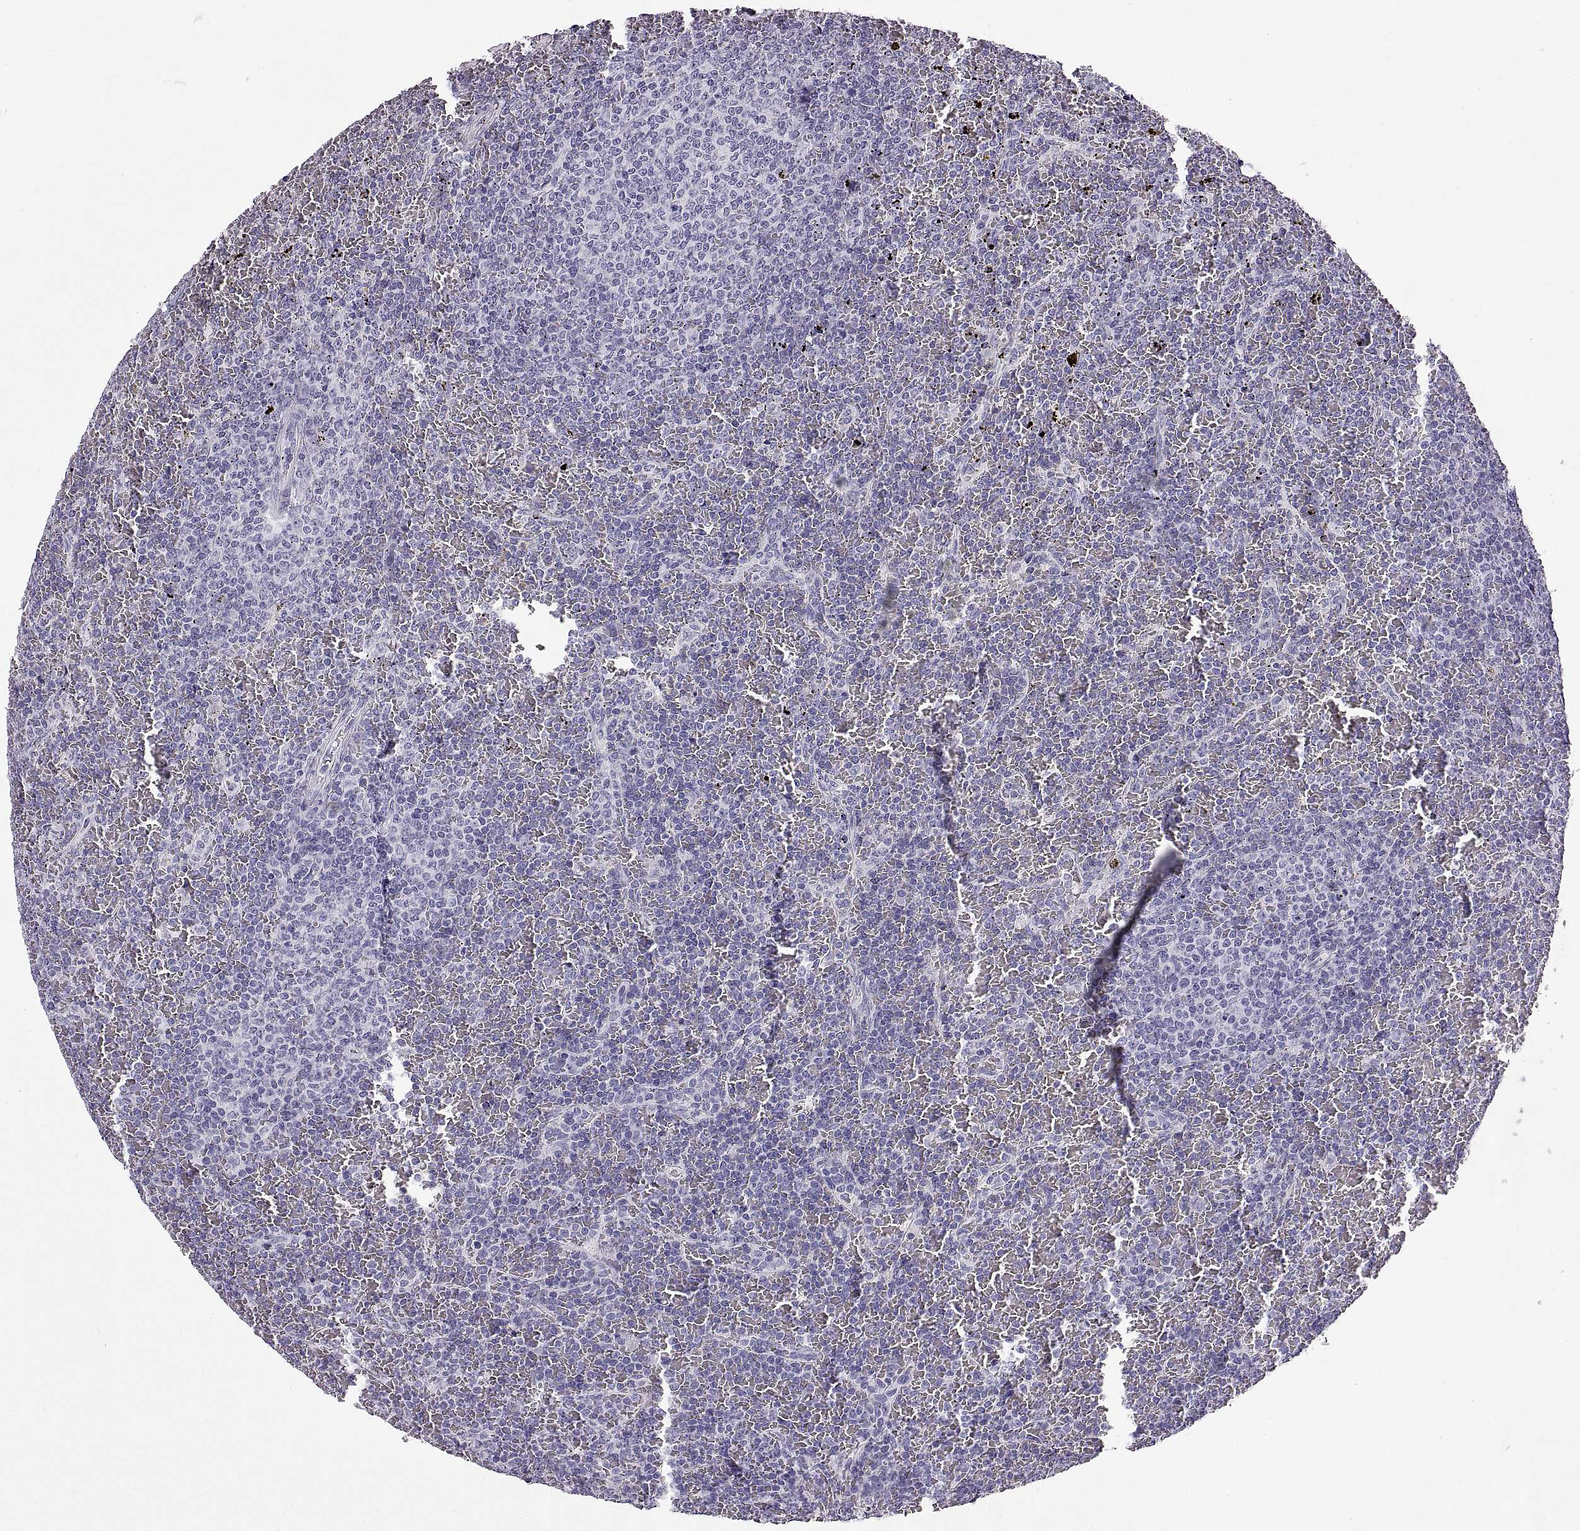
{"staining": {"intensity": "negative", "quantity": "none", "location": "none"}, "tissue": "lymphoma", "cell_type": "Tumor cells", "image_type": "cancer", "snomed": [{"axis": "morphology", "description": "Malignant lymphoma, non-Hodgkin's type, Low grade"}, {"axis": "topography", "description": "Spleen"}], "caption": "A histopathology image of human low-grade malignant lymphoma, non-Hodgkin's type is negative for staining in tumor cells.", "gene": "WFDC8", "patient": {"sex": "female", "age": 77}}